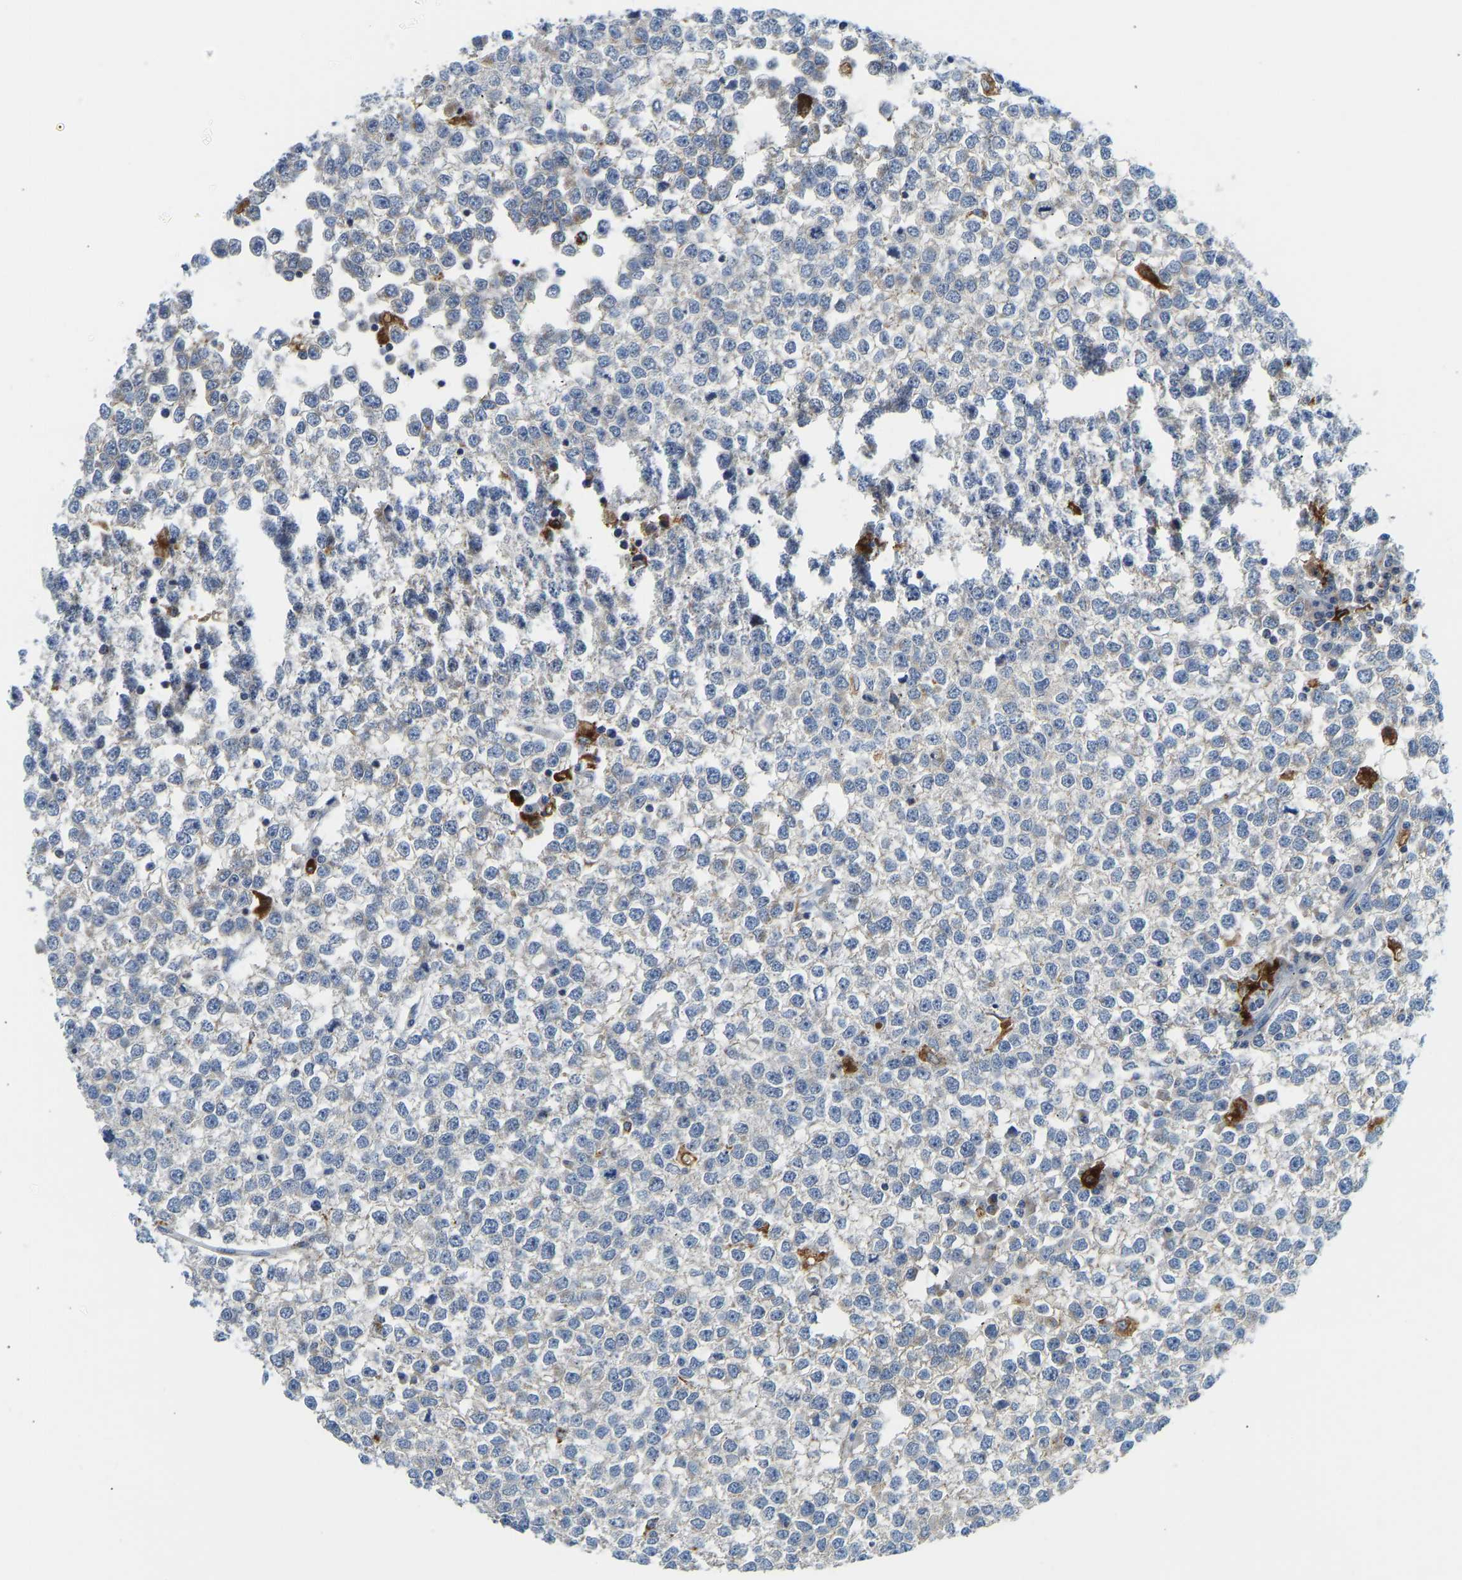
{"staining": {"intensity": "negative", "quantity": "none", "location": "none"}, "tissue": "testis cancer", "cell_type": "Tumor cells", "image_type": "cancer", "snomed": [{"axis": "morphology", "description": "Seminoma, NOS"}, {"axis": "topography", "description": "Testis"}], "caption": "Micrograph shows no significant protein staining in tumor cells of testis cancer. (Immunohistochemistry (ihc), brightfield microscopy, high magnification).", "gene": "ATP6V1E1", "patient": {"sex": "male", "age": 65}}